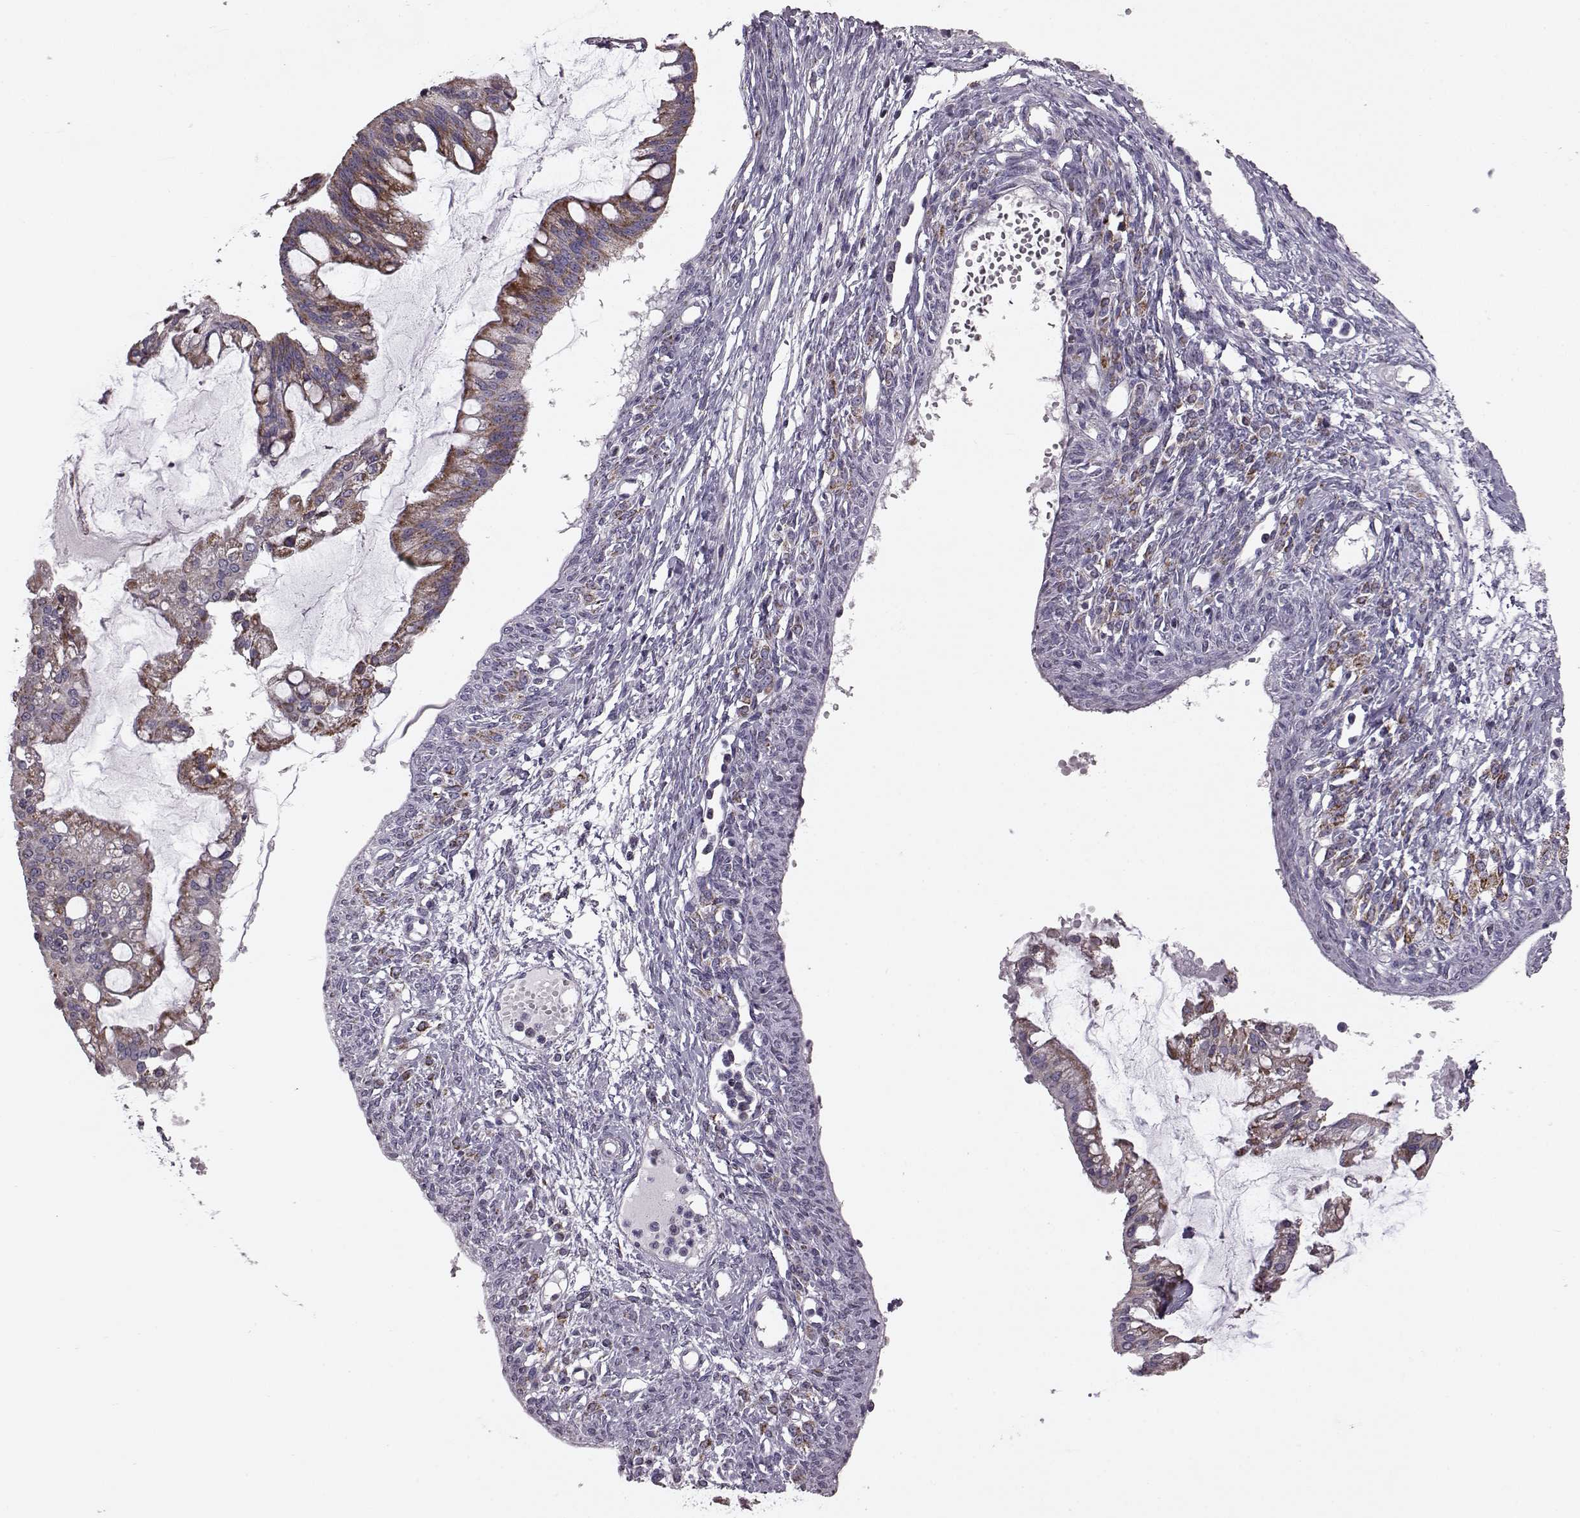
{"staining": {"intensity": "strong", "quantity": ">75%", "location": "cytoplasmic/membranous"}, "tissue": "ovarian cancer", "cell_type": "Tumor cells", "image_type": "cancer", "snomed": [{"axis": "morphology", "description": "Cystadenocarcinoma, mucinous, NOS"}, {"axis": "topography", "description": "Ovary"}], "caption": "An image of mucinous cystadenocarcinoma (ovarian) stained for a protein shows strong cytoplasmic/membranous brown staining in tumor cells.", "gene": "ATP5MF", "patient": {"sex": "female", "age": 73}}